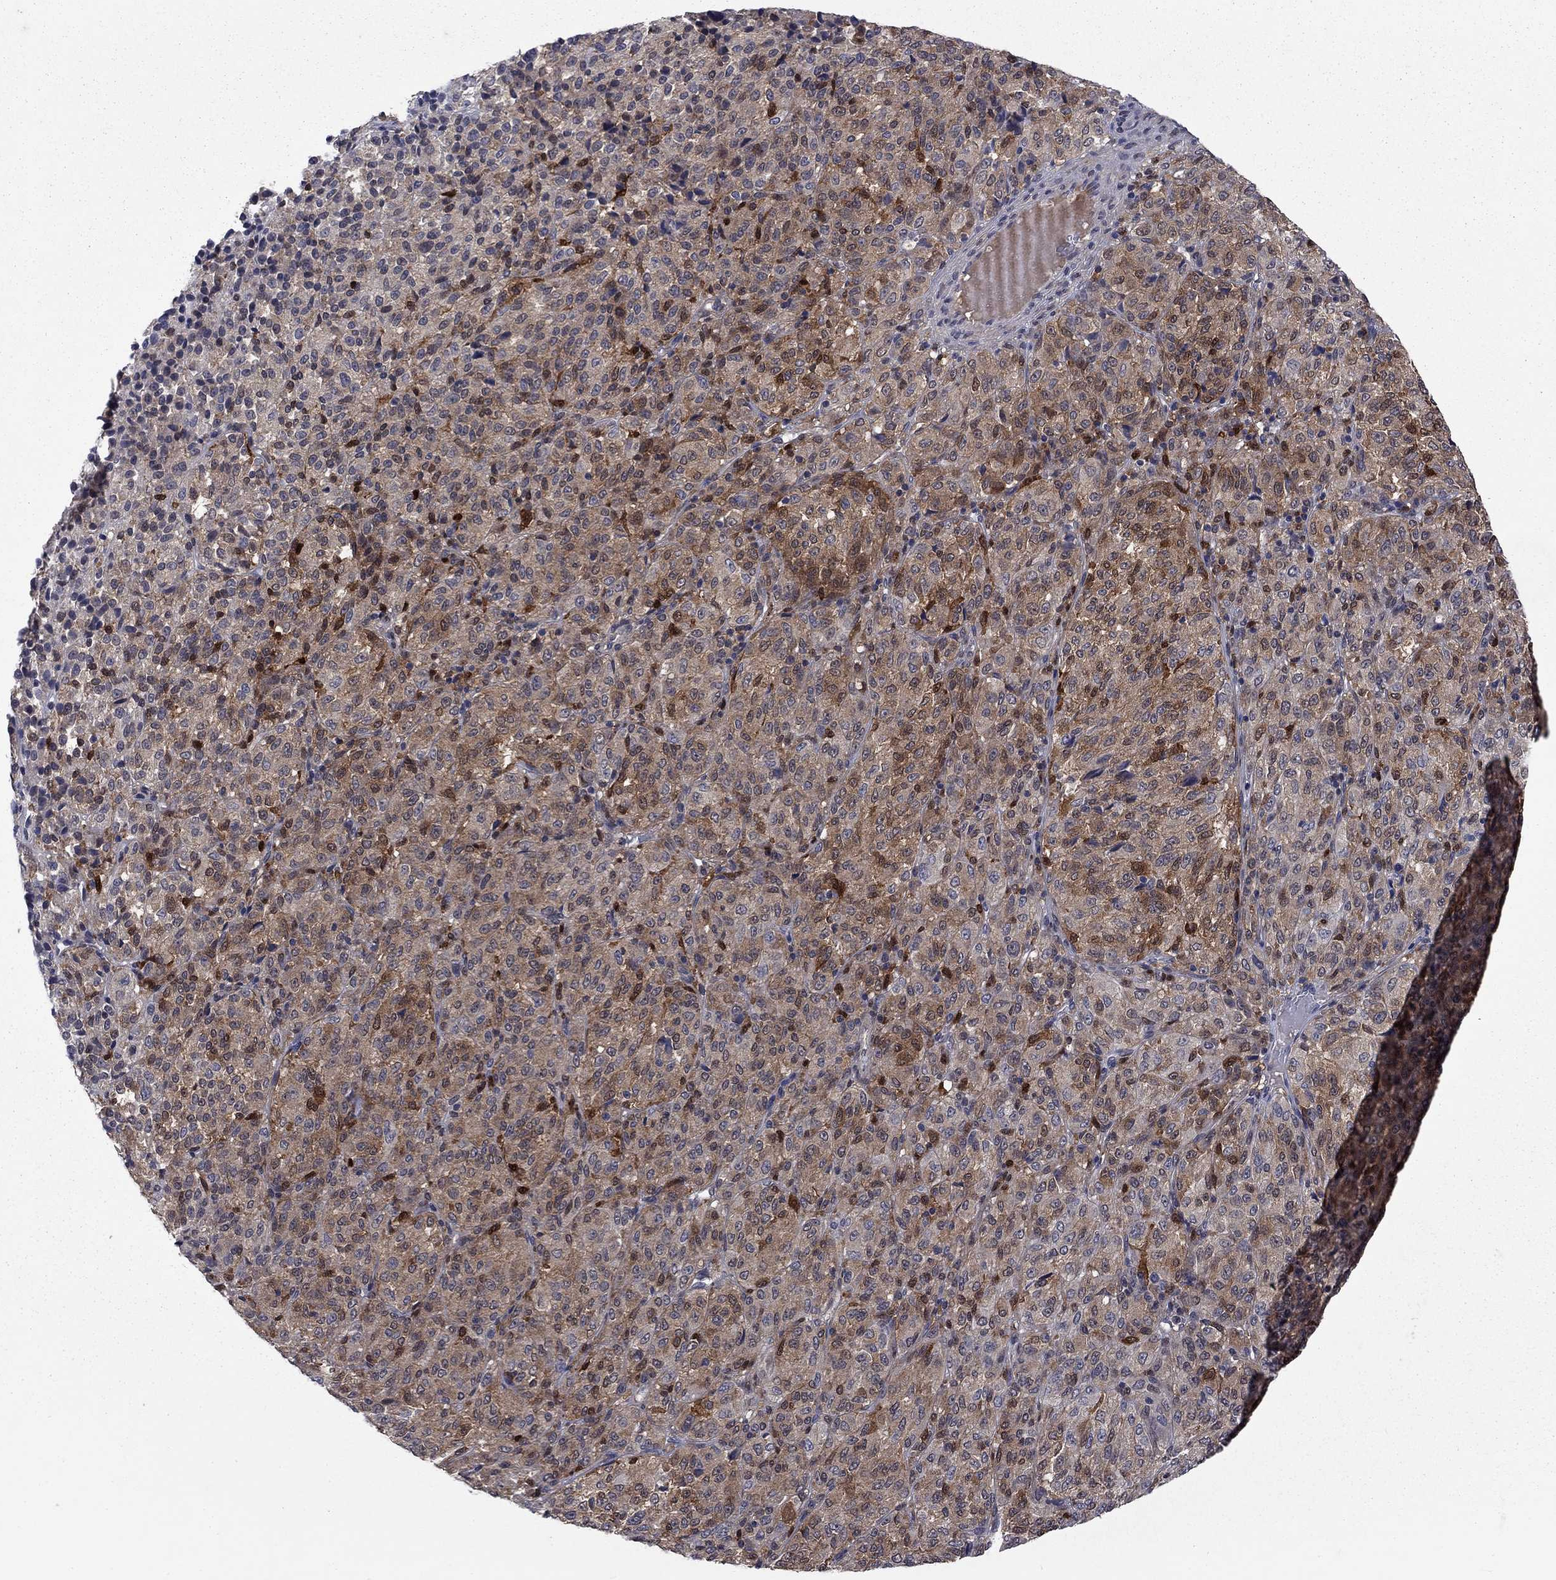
{"staining": {"intensity": "moderate", "quantity": "25%-75%", "location": "cytoplasmic/membranous"}, "tissue": "melanoma", "cell_type": "Tumor cells", "image_type": "cancer", "snomed": [{"axis": "morphology", "description": "Malignant melanoma, Metastatic site"}, {"axis": "topography", "description": "Brain"}], "caption": "Immunohistochemical staining of human melanoma displays medium levels of moderate cytoplasmic/membranous protein expression in approximately 25%-75% of tumor cells. Using DAB (3,3'-diaminobenzidine) (brown) and hematoxylin (blue) stains, captured at high magnification using brightfield microscopy.", "gene": "CBR1", "patient": {"sex": "female", "age": 56}}